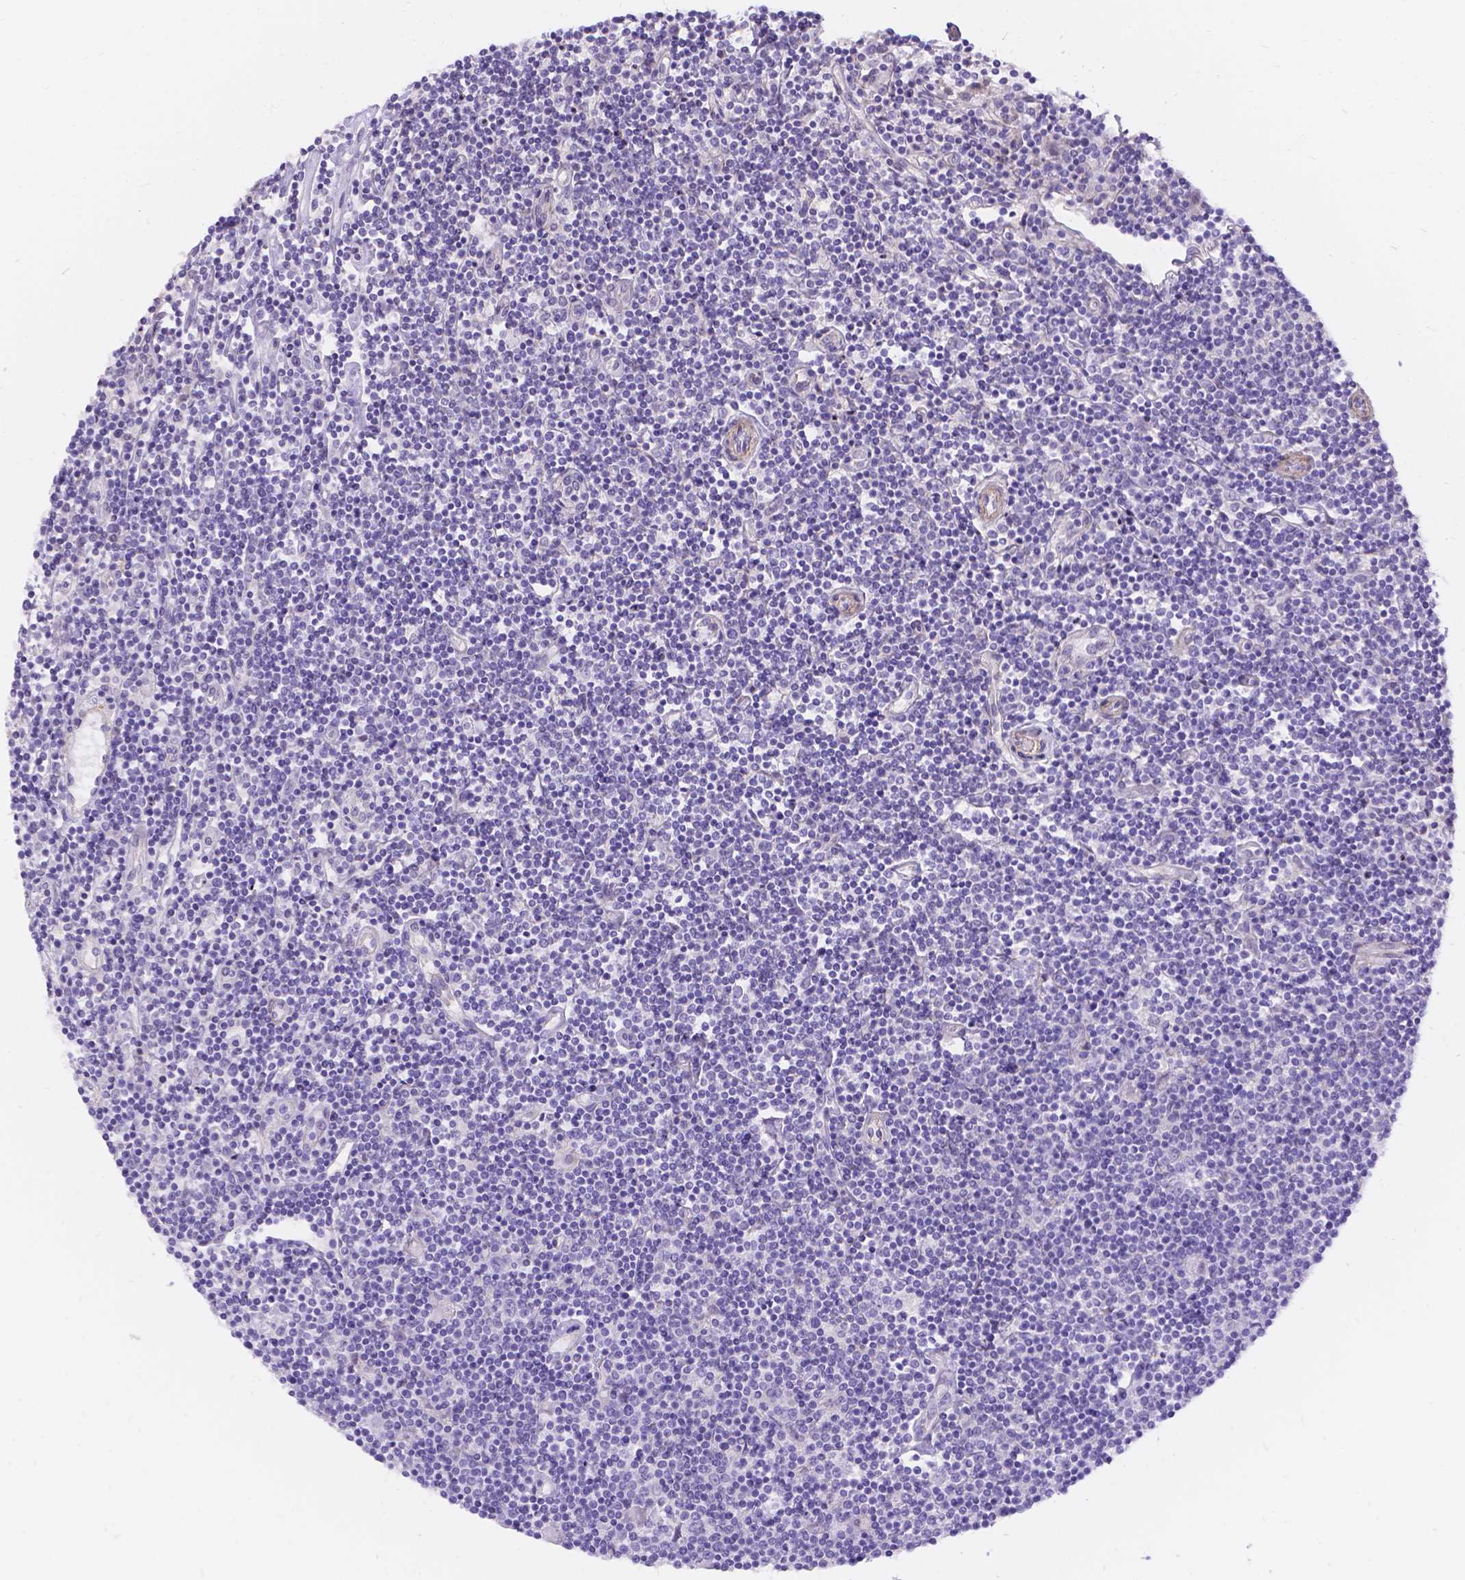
{"staining": {"intensity": "negative", "quantity": "none", "location": "none"}, "tissue": "lymphoma", "cell_type": "Tumor cells", "image_type": "cancer", "snomed": [{"axis": "morphology", "description": "Hodgkin's disease, NOS"}, {"axis": "topography", "description": "Lymph node"}], "caption": "There is no significant expression in tumor cells of lymphoma.", "gene": "PALS1", "patient": {"sex": "male", "age": 40}}